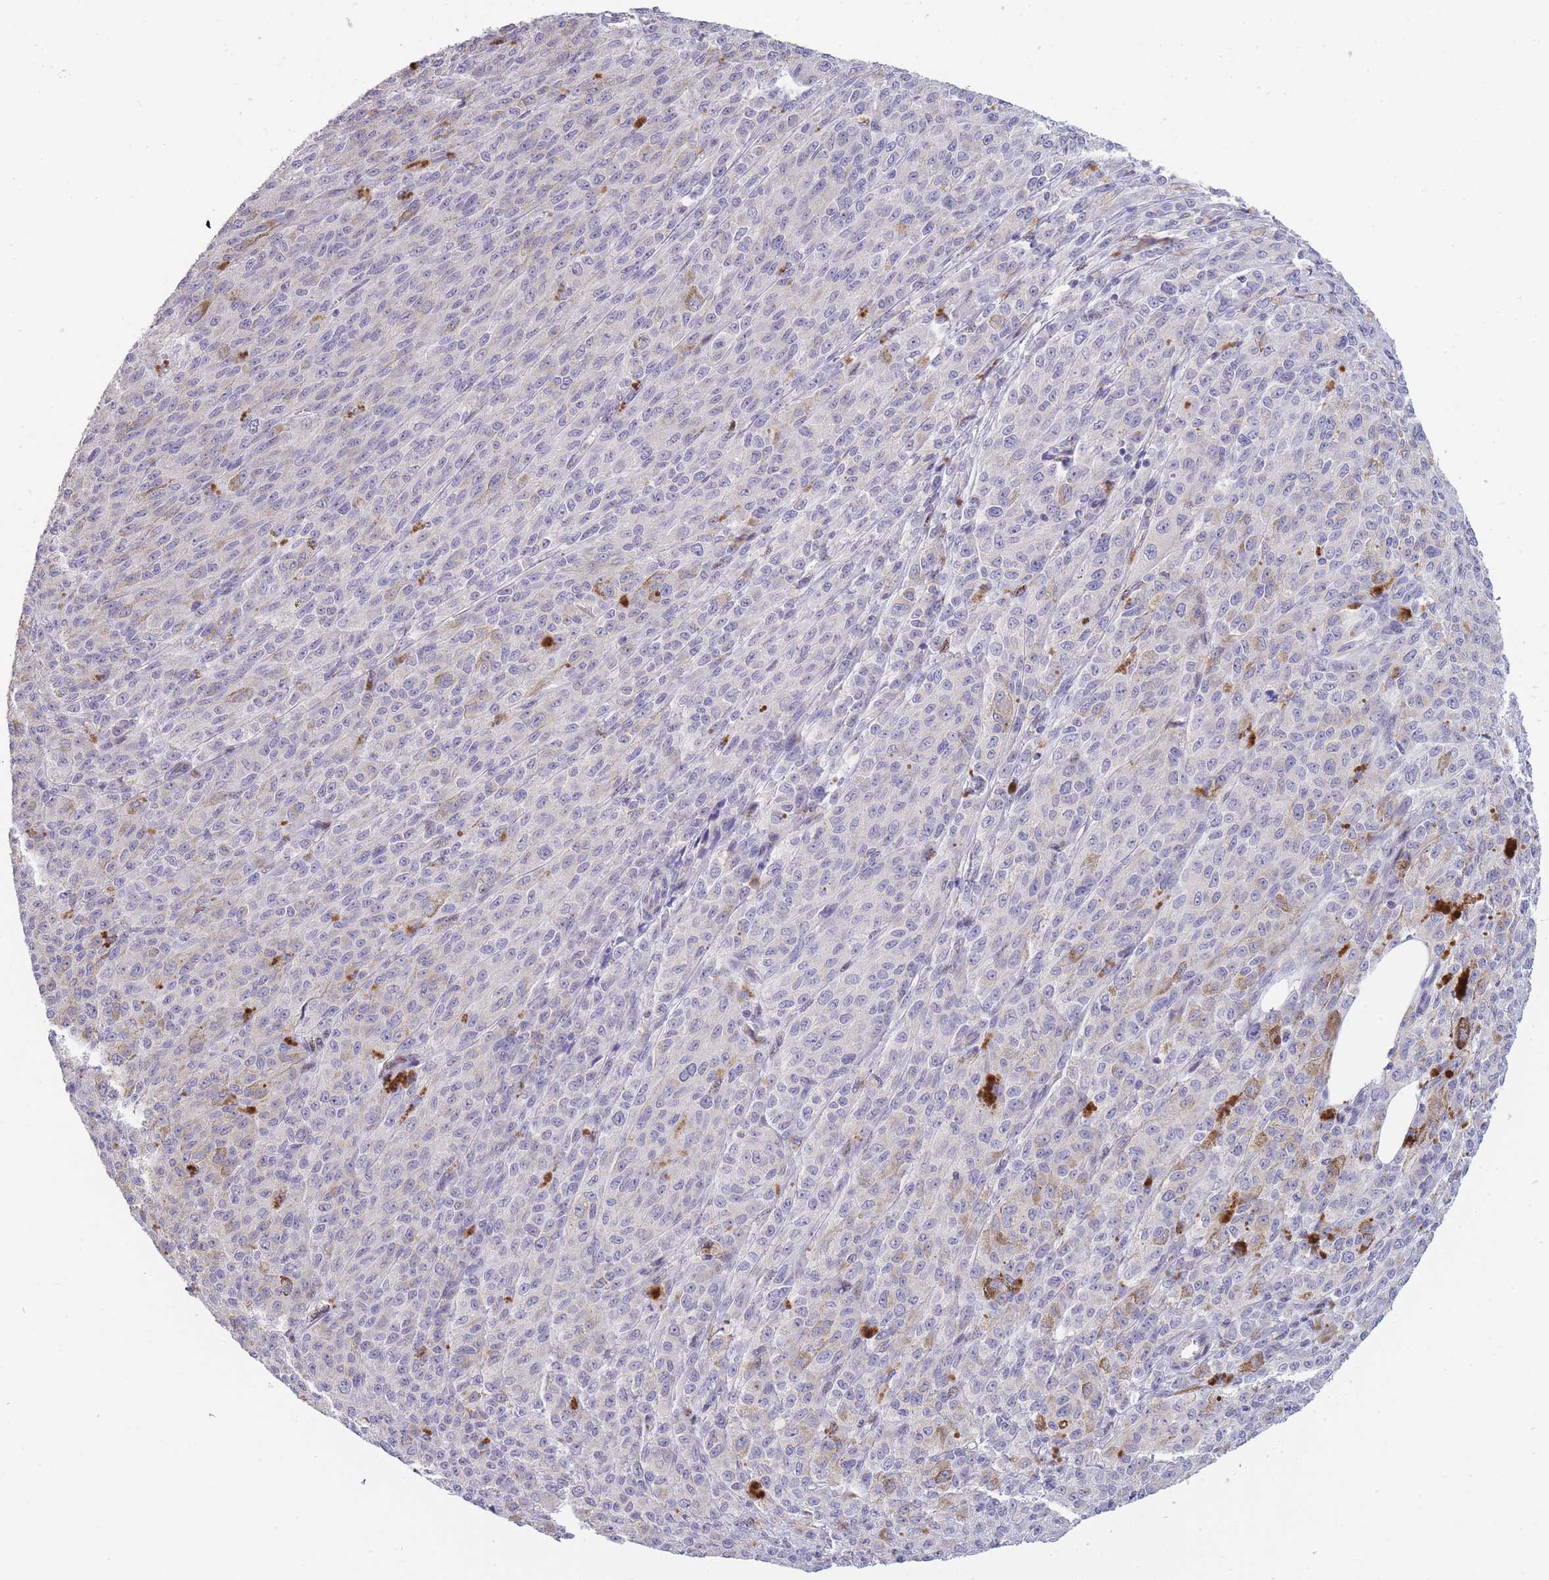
{"staining": {"intensity": "negative", "quantity": "none", "location": "none"}, "tissue": "melanoma", "cell_type": "Tumor cells", "image_type": "cancer", "snomed": [{"axis": "morphology", "description": "Malignant melanoma, NOS"}, {"axis": "topography", "description": "Skin"}], "caption": "Immunohistochemistry of malignant melanoma exhibits no staining in tumor cells.", "gene": "TRIM61", "patient": {"sex": "female", "age": 52}}